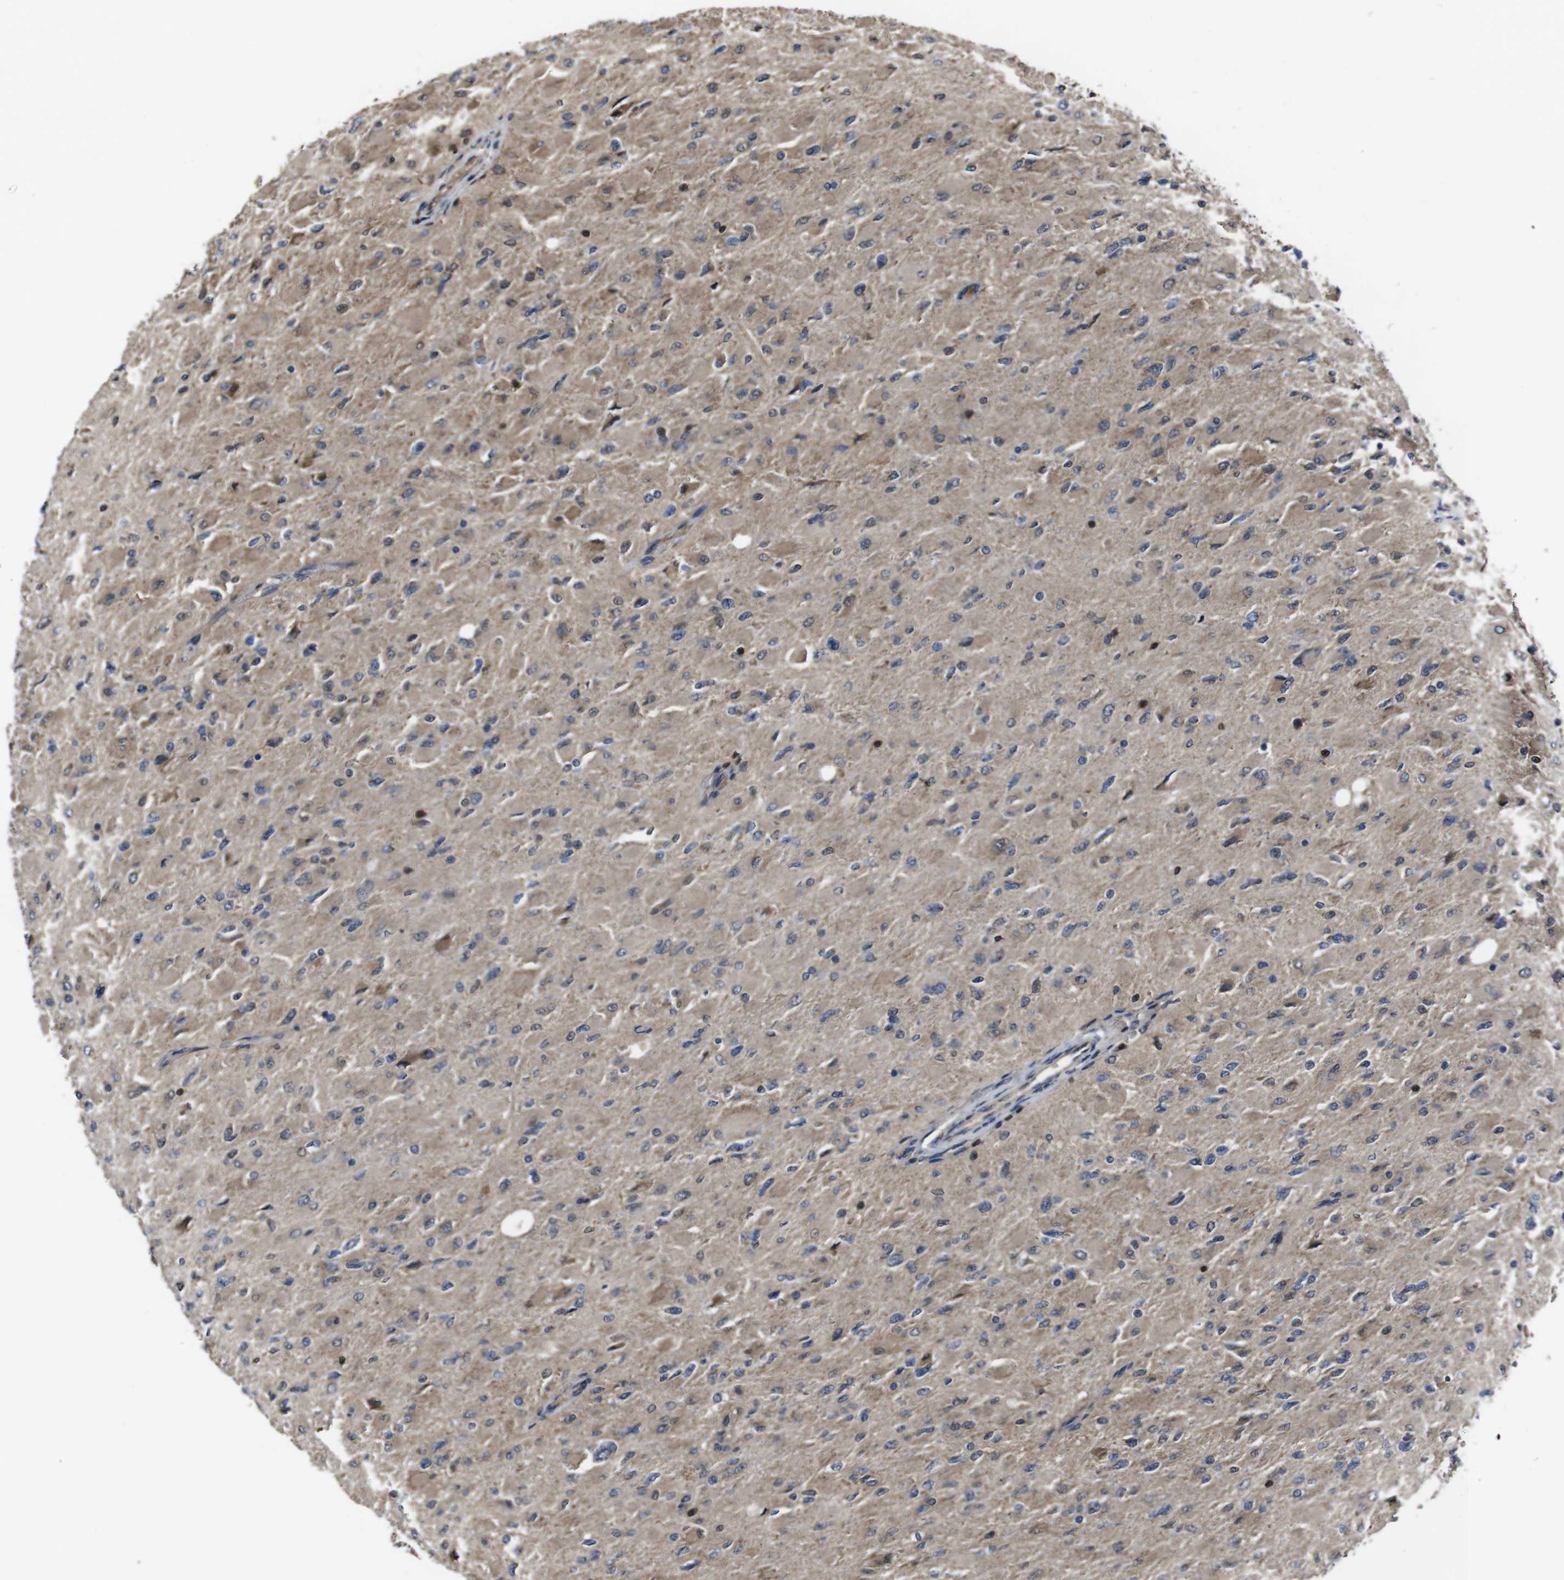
{"staining": {"intensity": "weak", "quantity": "<25%", "location": "cytoplasmic/membranous"}, "tissue": "glioma", "cell_type": "Tumor cells", "image_type": "cancer", "snomed": [{"axis": "morphology", "description": "Glioma, malignant, High grade"}, {"axis": "topography", "description": "Cerebral cortex"}], "caption": "Tumor cells show no significant positivity in malignant glioma (high-grade).", "gene": "CXCL11", "patient": {"sex": "female", "age": 36}}